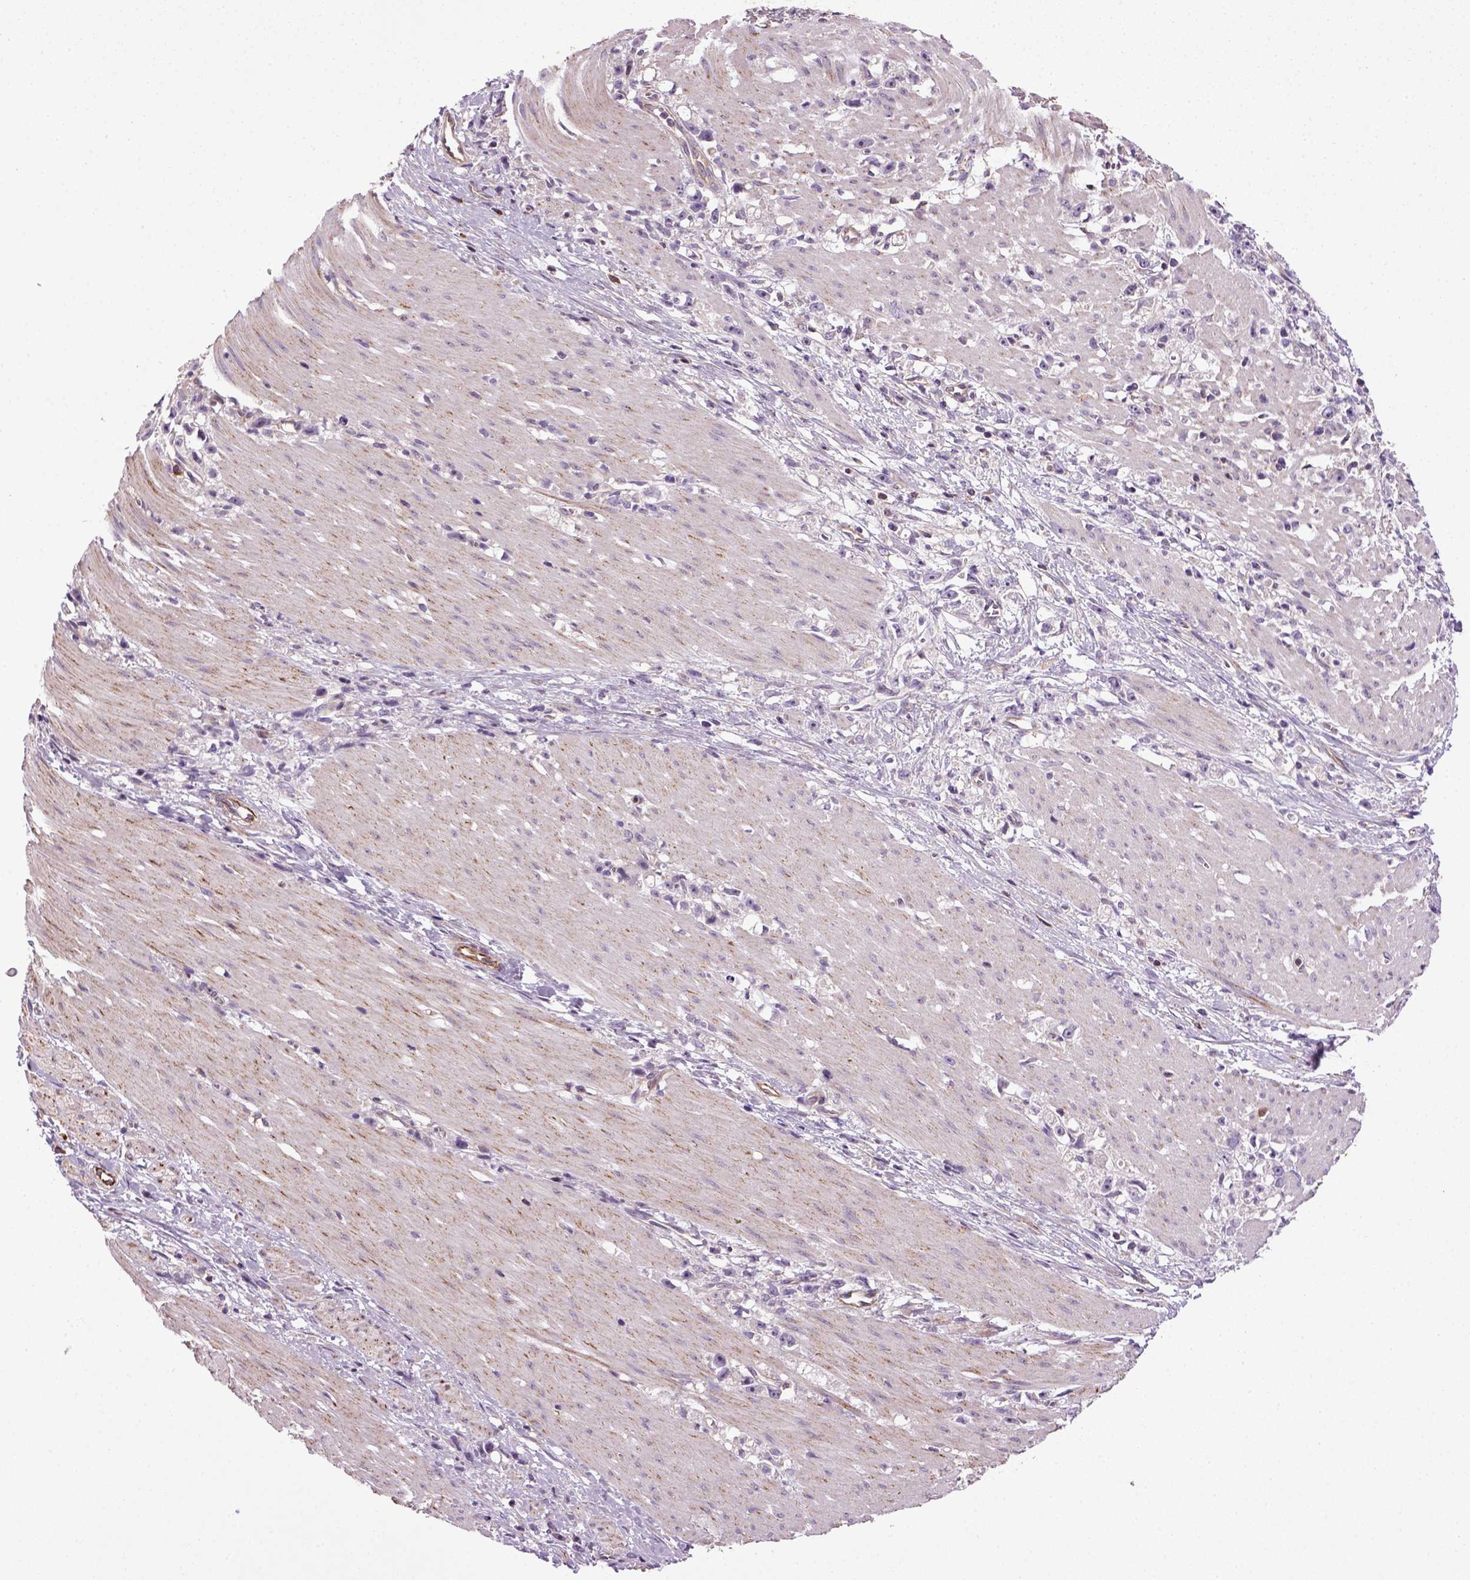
{"staining": {"intensity": "negative", "quantity": "none", "location": "none"}, "tissue": "stomach cancer", "cell_type": "Tumor cells", "image_type": "cancer", "snomed": [{"axis": "morphology", "description": "Adenocarcinoma, NOS"}, {"axis": "topography", "description": "Stomach"}], "caption": "IHC histopathology image of neoplastic tissue: stomach cancer (adenocarcinoma) stained with DAB demonstrates no significant protein expression in tumor cells.", "gene": "TPRG1", "patient": {"sex": "female", "age": 59}}